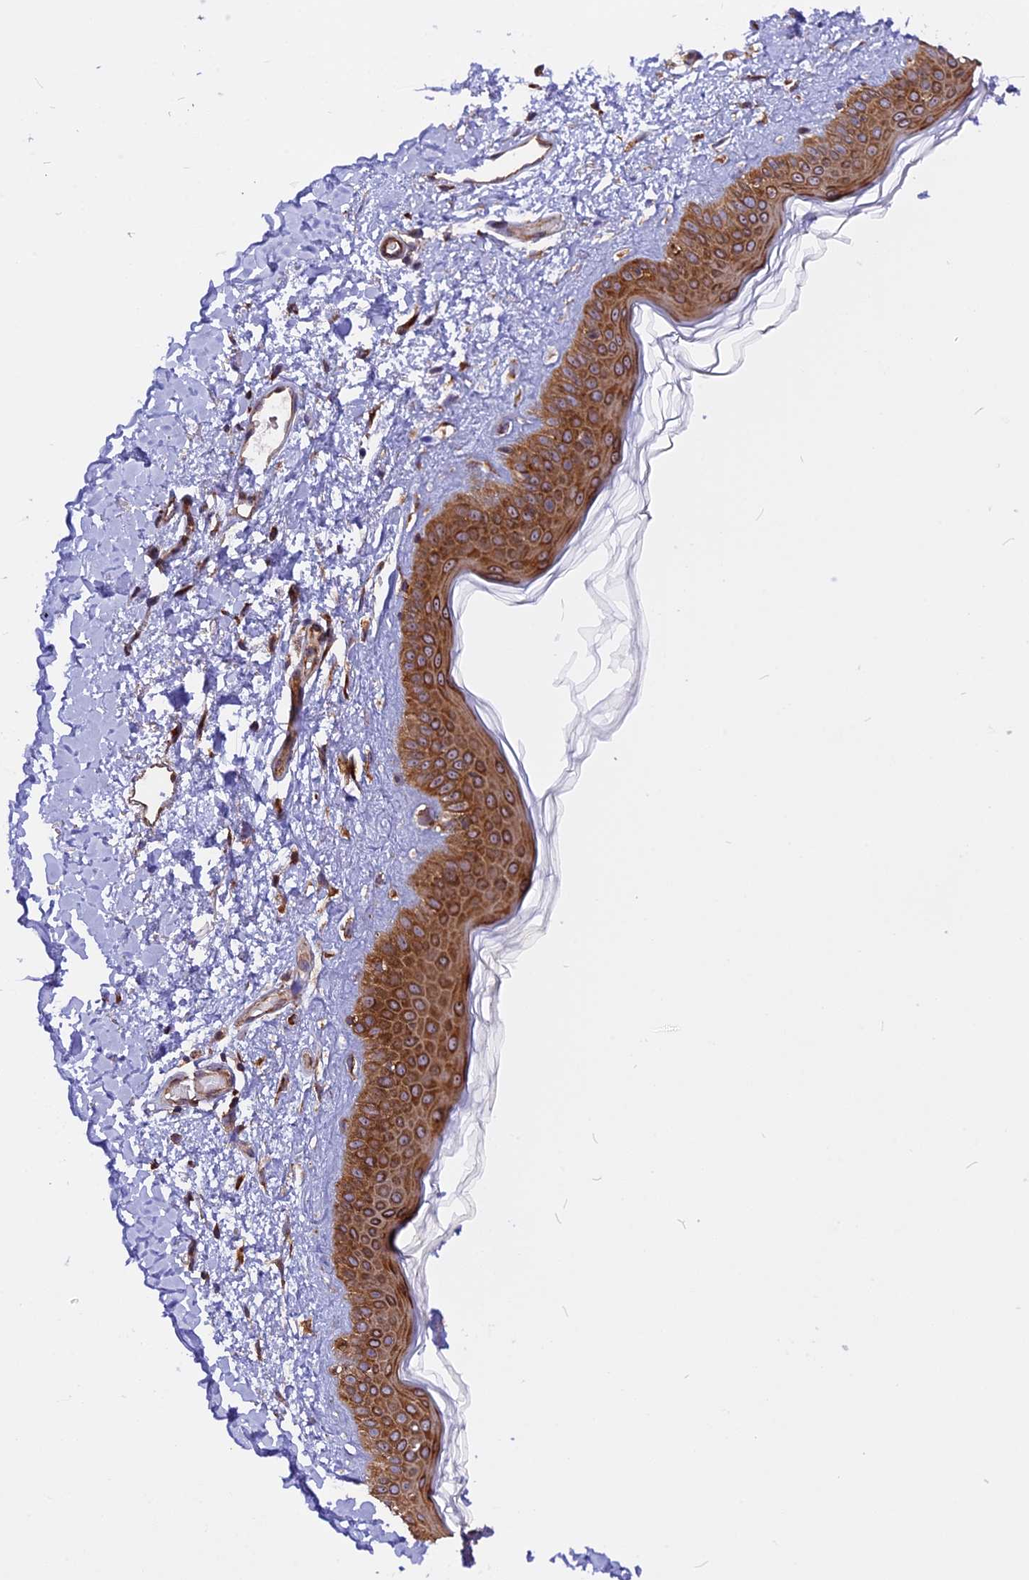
{"staining": {"intensity": "moderate", "quantity": ">75%", "location": "cytoplasmic/membranous"}, "tissue": "skin", "cell_type": "Fibroblasts", "image_type": "normal", "snomed": [{"axis": "morphology", "description": "Normal tissue, NOS"}, {"axis": "topography", "description": "Skin"}], "caption": "High-magnification brightfield microscopy of normal skin stained with DAB (brown) and counterstained with hematoxylin (blue). fibroblasts exhibit moderate cytoplasmic/membranous positivity is seen in about>75% of cells.", "gene": "GNPTAB", "patient": {"sex": "female", "age": 58}}